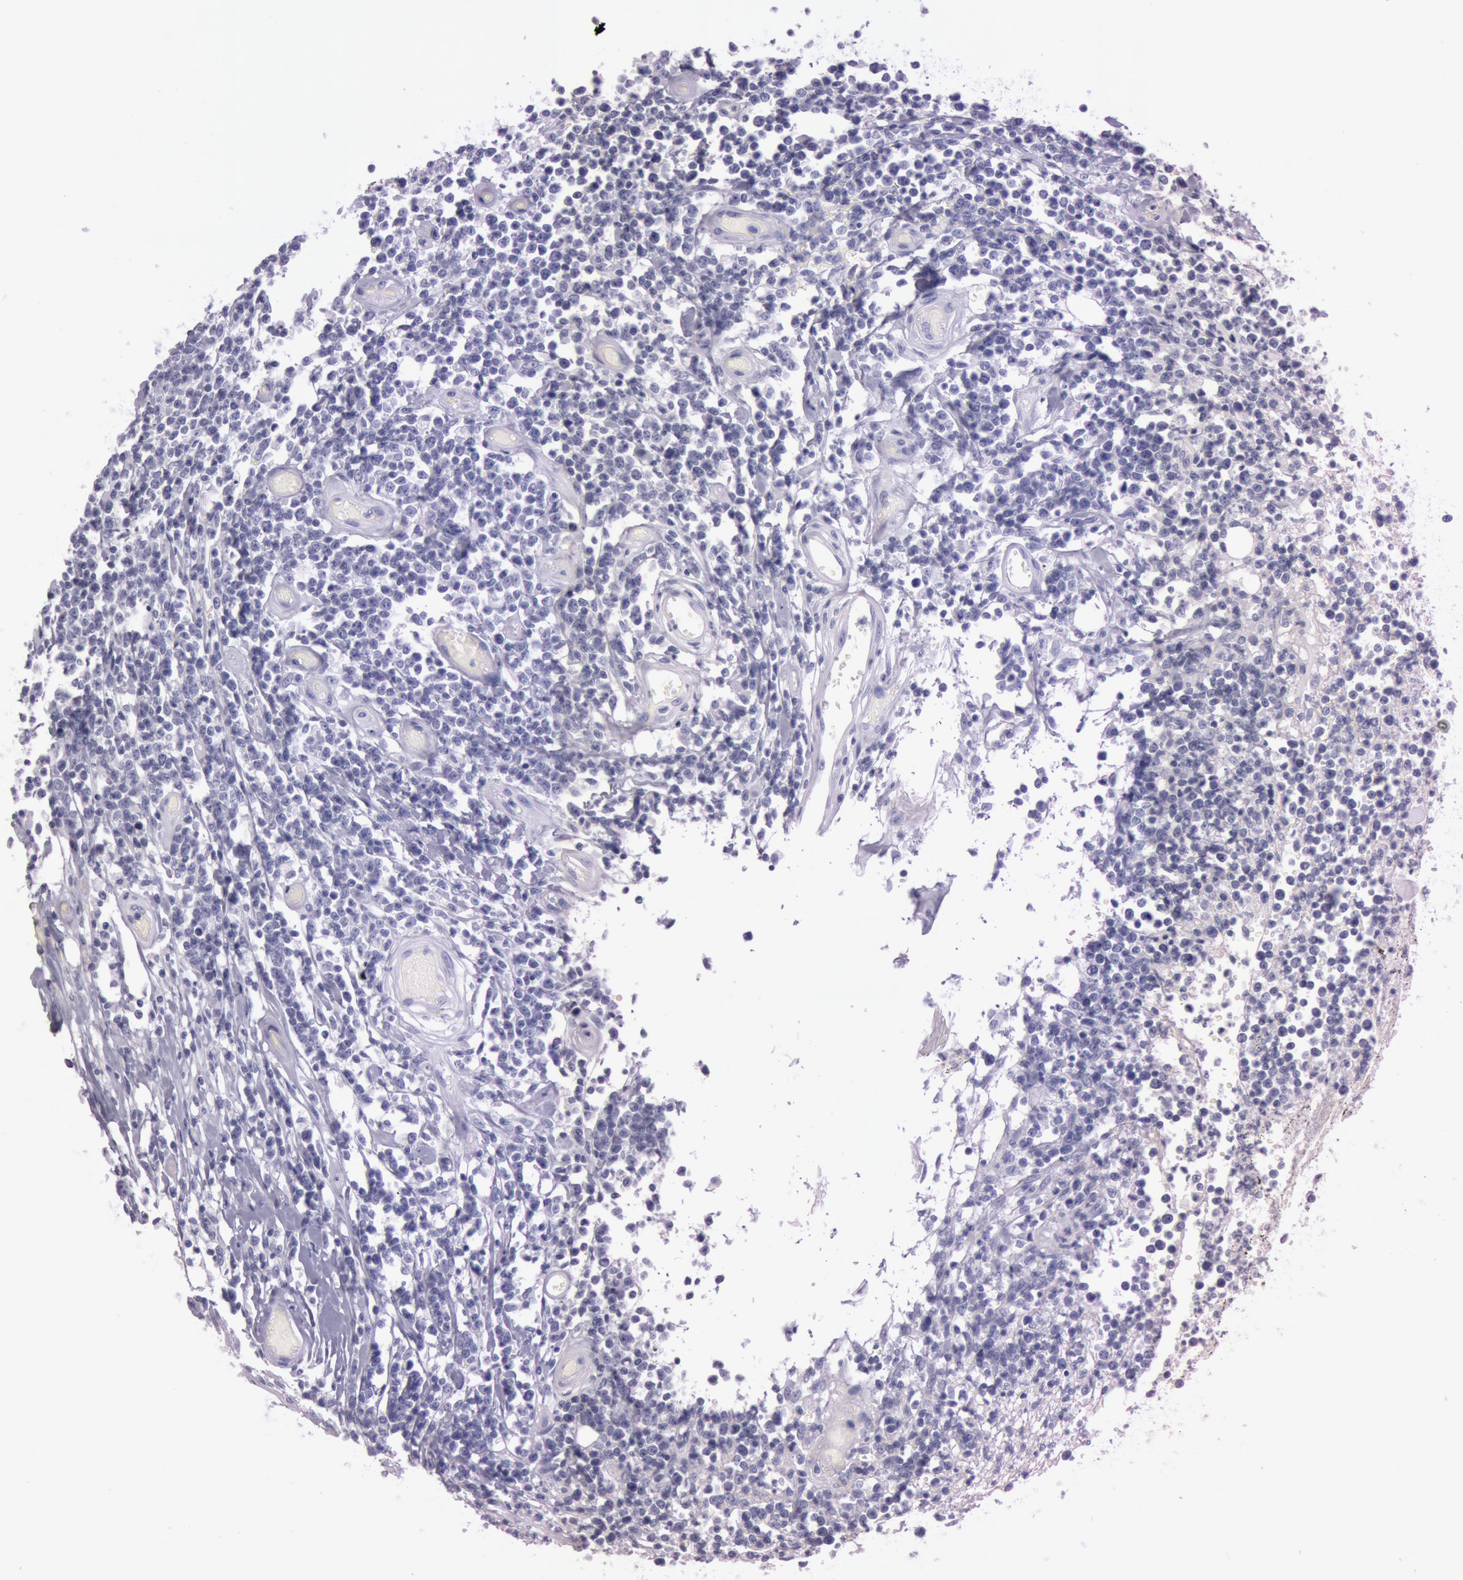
{"staining": {"intensity": "negative", "quantity": "none", "location": "none"}, "tissue": "lymphoma", "cell_type": "Tumor cells", "image_type": "cancer", "snomed": [{"axis": "morphology", "description": "Malignant lymphoma, non-Hodgkin's type, High grade"}, {"axis": "topography", "description": "Colon"}], "caption": "Tumor cells are negative for brown protein staining in lymphoma.", "gene": "S100A7", "patient": {"sex": "male", "age": 82}}